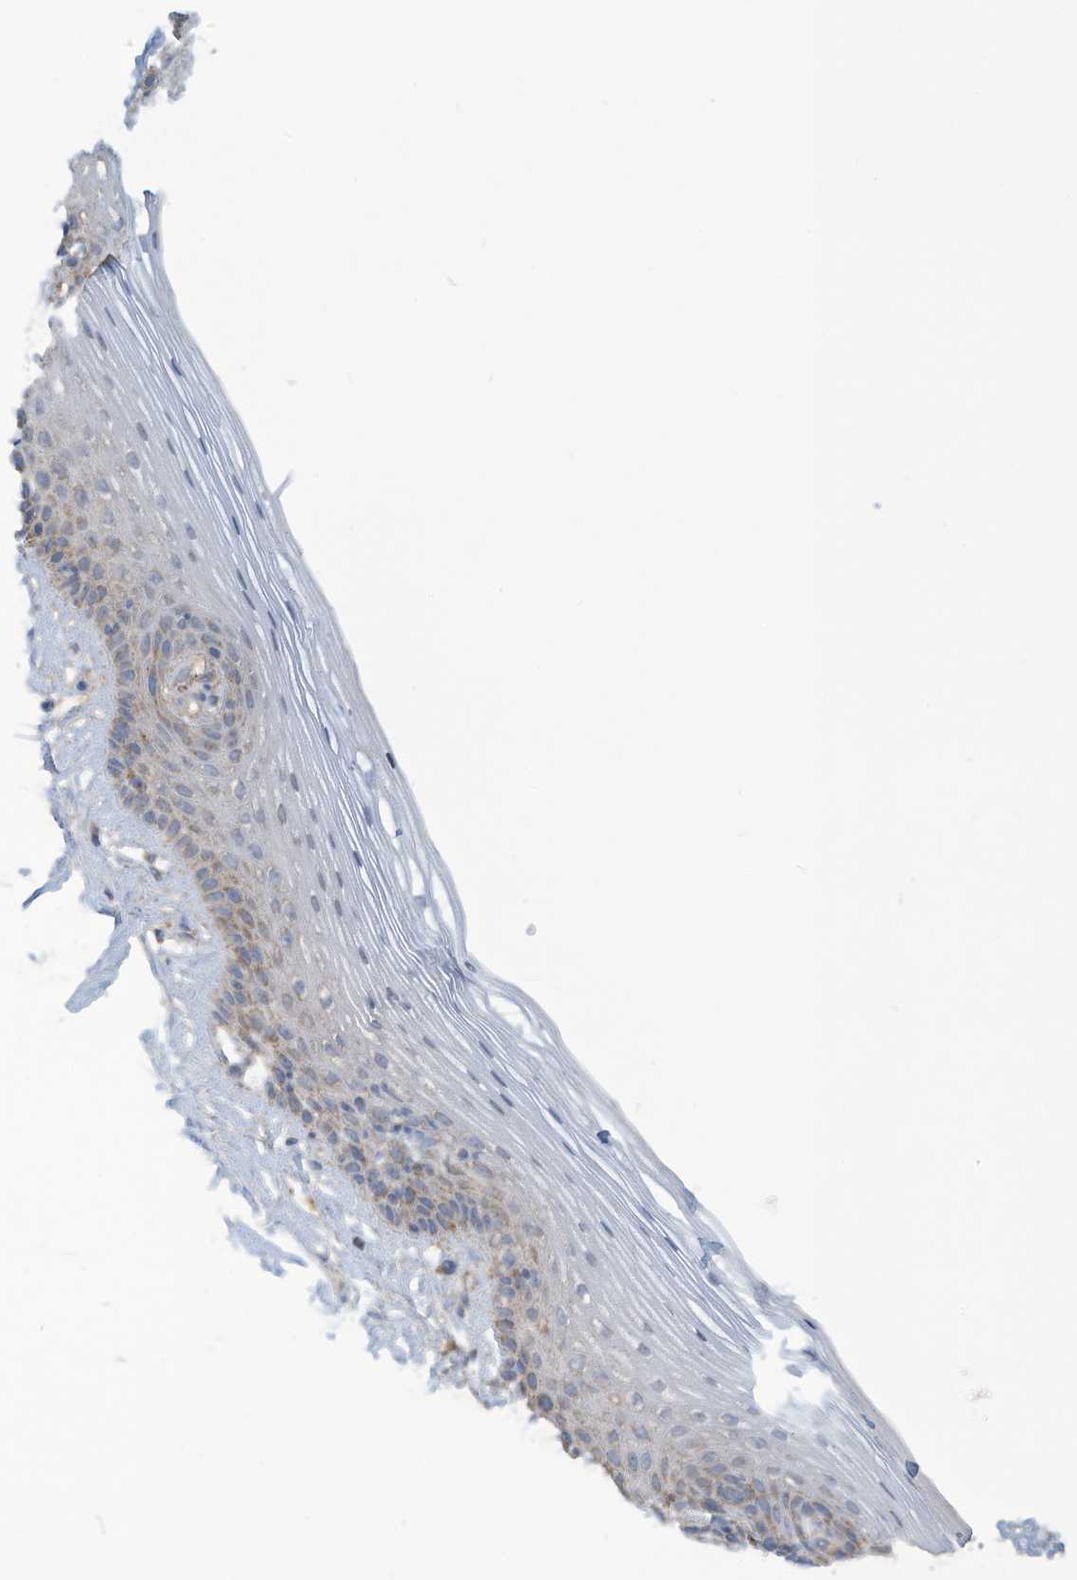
{"staining": {"intensity": "moderate", "quantity": "<25%", "location": "cytoplasmic/membranous"}, "tissue": "vagina", "cell_type": "Squamous epithelial cells", "image_type": "normal", "snomed": [{"axis": "morphology", "description": "Normal tissue, NOS"}, {"axis": "topography", "description": "Vagina"}], "caption": "Brown immunohistochemical staining in unremarkable vagina demonstrates moderate cytoplasmic/membranous expression in about <25% of squamous epithelial cells.", "gene": "NLN", "patient": {"sex": "female", "age": 46}}